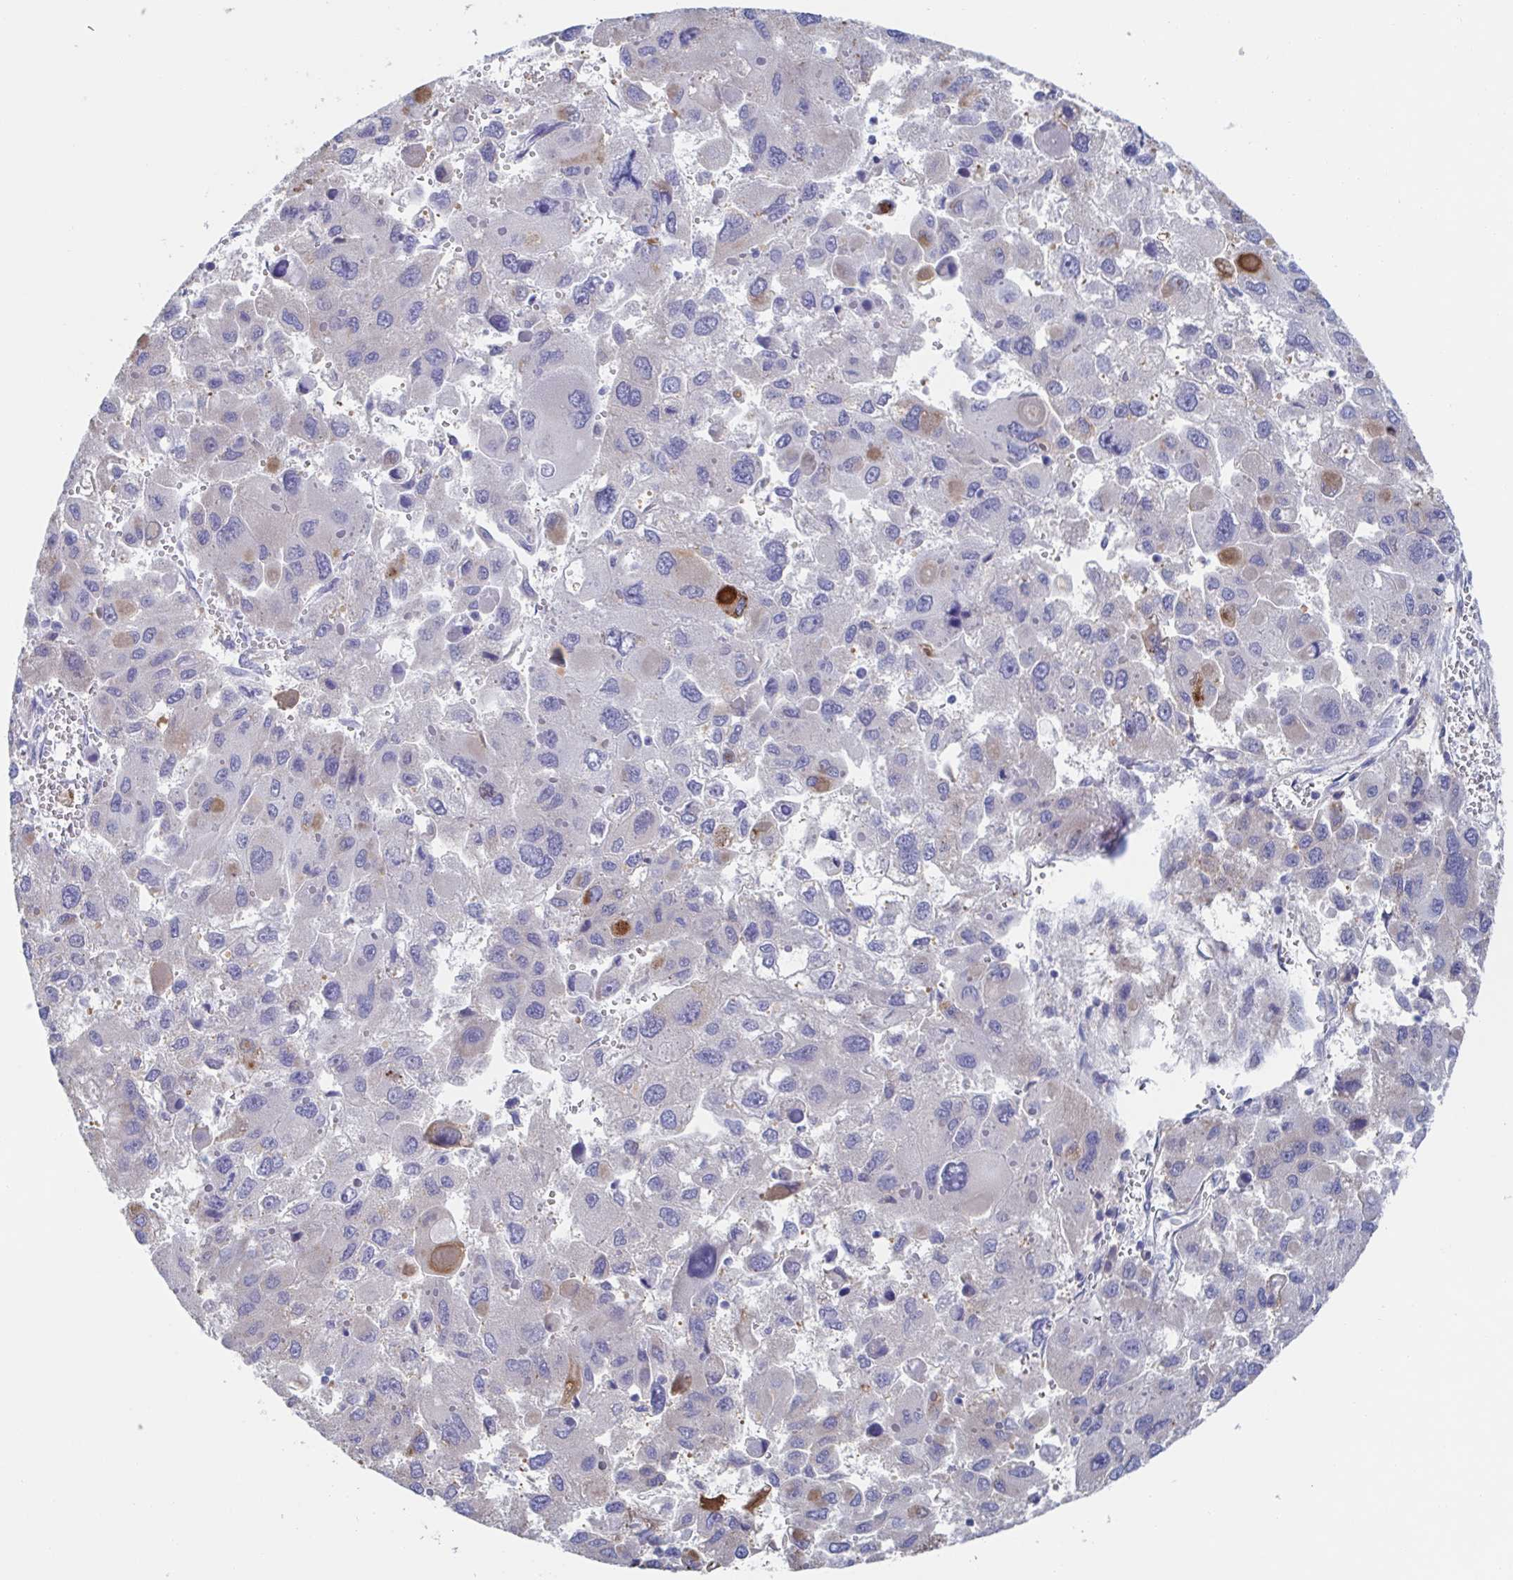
{"staining": {"intensity": "moderate", "quantity": "<25%", "location": "cytoplasmic/membranous"}, "tissue": "liver cancer", "cell_type": "Tumor cells", "image_type": "cancer", "snomed": [{"axis": "morphology", "description": "Carcinoma, Hepatocellular, NOS"}, {"axis": "topography", "description": "Liver"}], "caption": "Protein staining displays moderate cytoplasmic/membranous staining in about <25% of tumor cells in liver hepatocellular carcinoma.", "gene": "KLC3", "patient": {"sex": "female", "age": 41}}